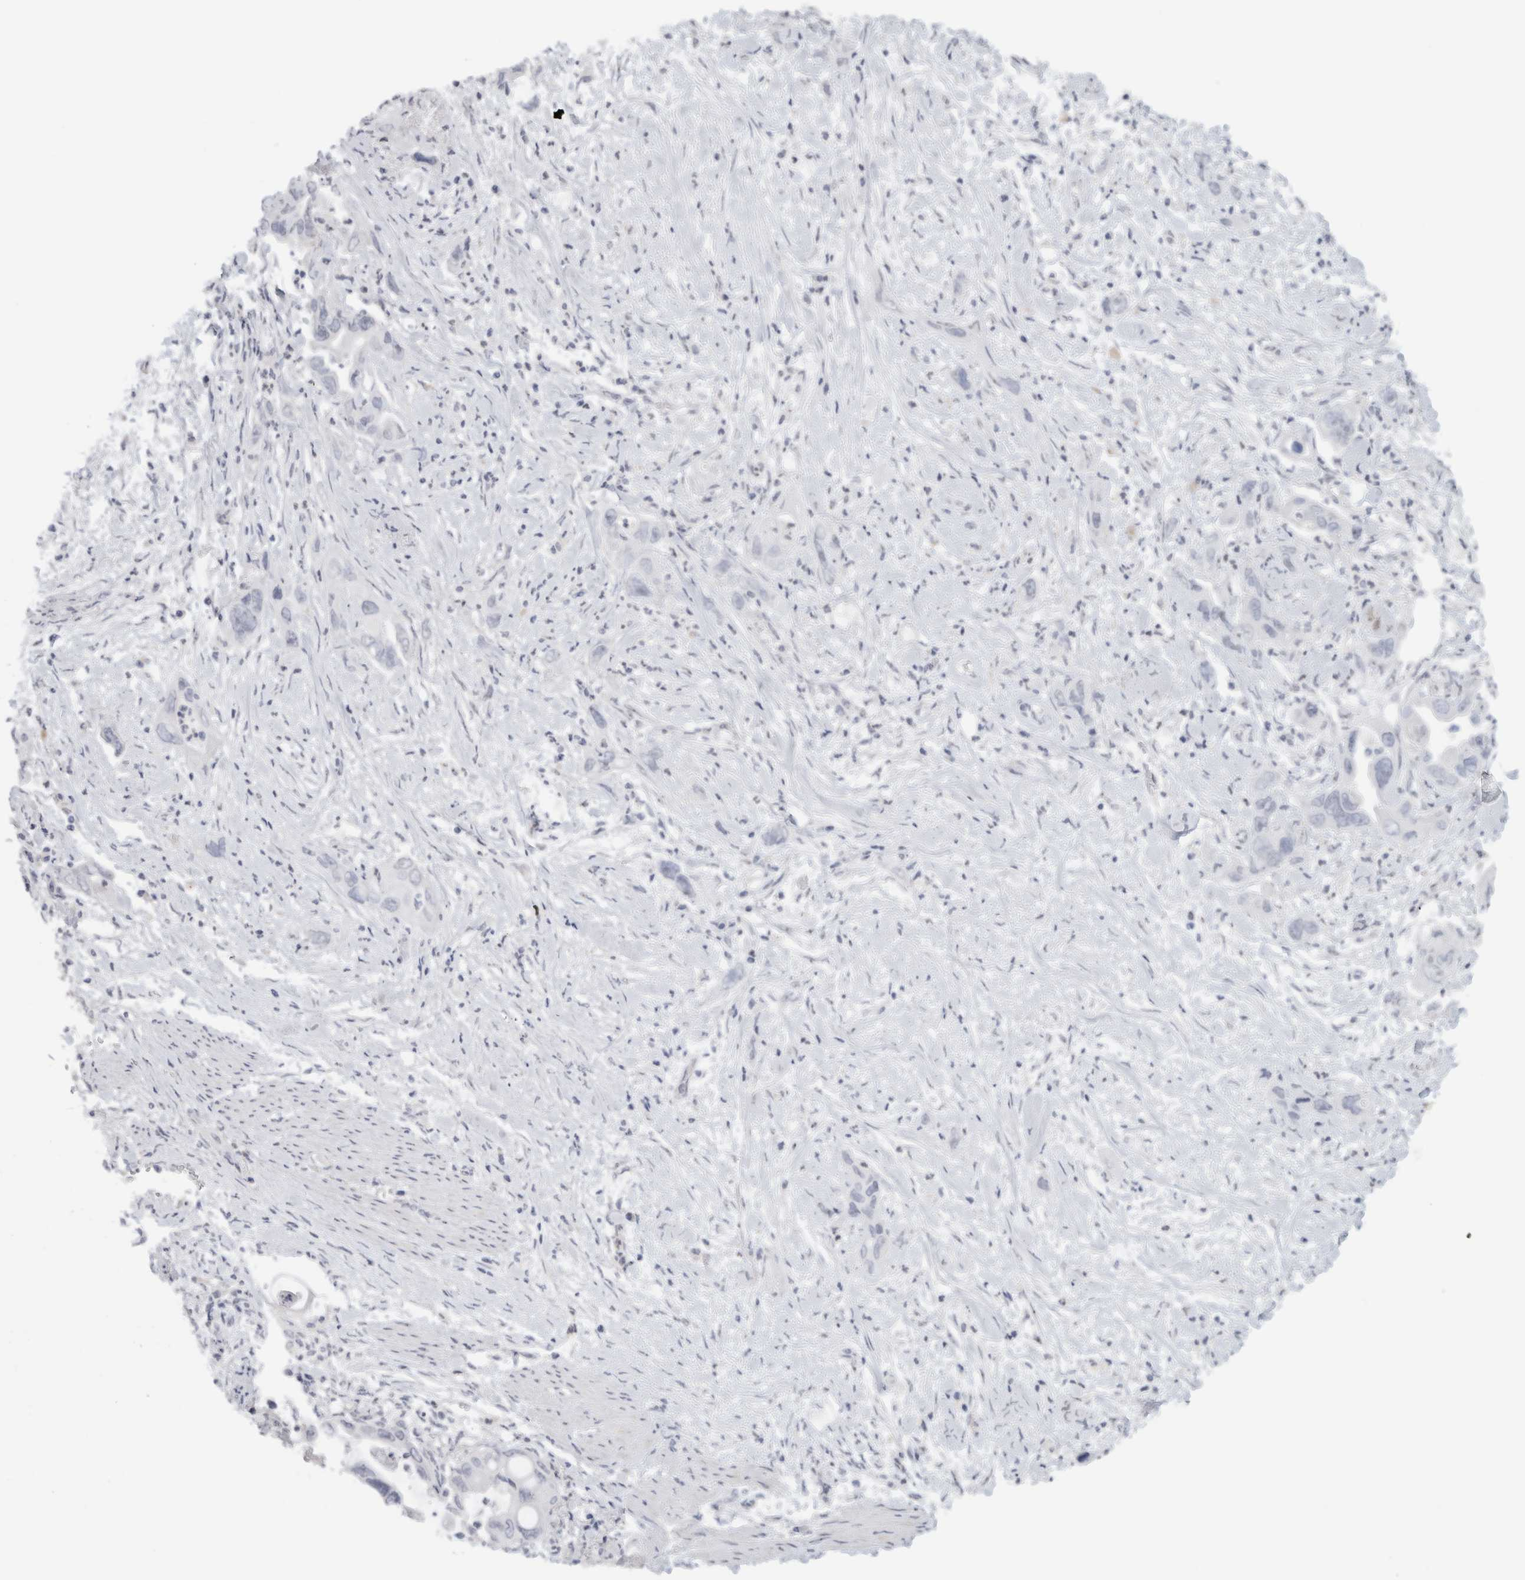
{"staining": {"intensity": "negative", "quantity": "none", "location": "none"}, "tissue": "pancreatic cancer", "cell_type": "Tumor cells", "image_type": "cancer", "snomed": [{"axis": "morphology", "description": "Adenocarcinoma, NOS"}, {"axis": "topography", "description": "Pancreas"}], "caption": "Immunohistochemistry histopathology image of pancreatic cancer (adenocarcinoma) stained for a protein (brown), which exhibits no expression in tumor cells.", "gene": "FMR1NB", "patient": {"sex": "female", "age": 70}}